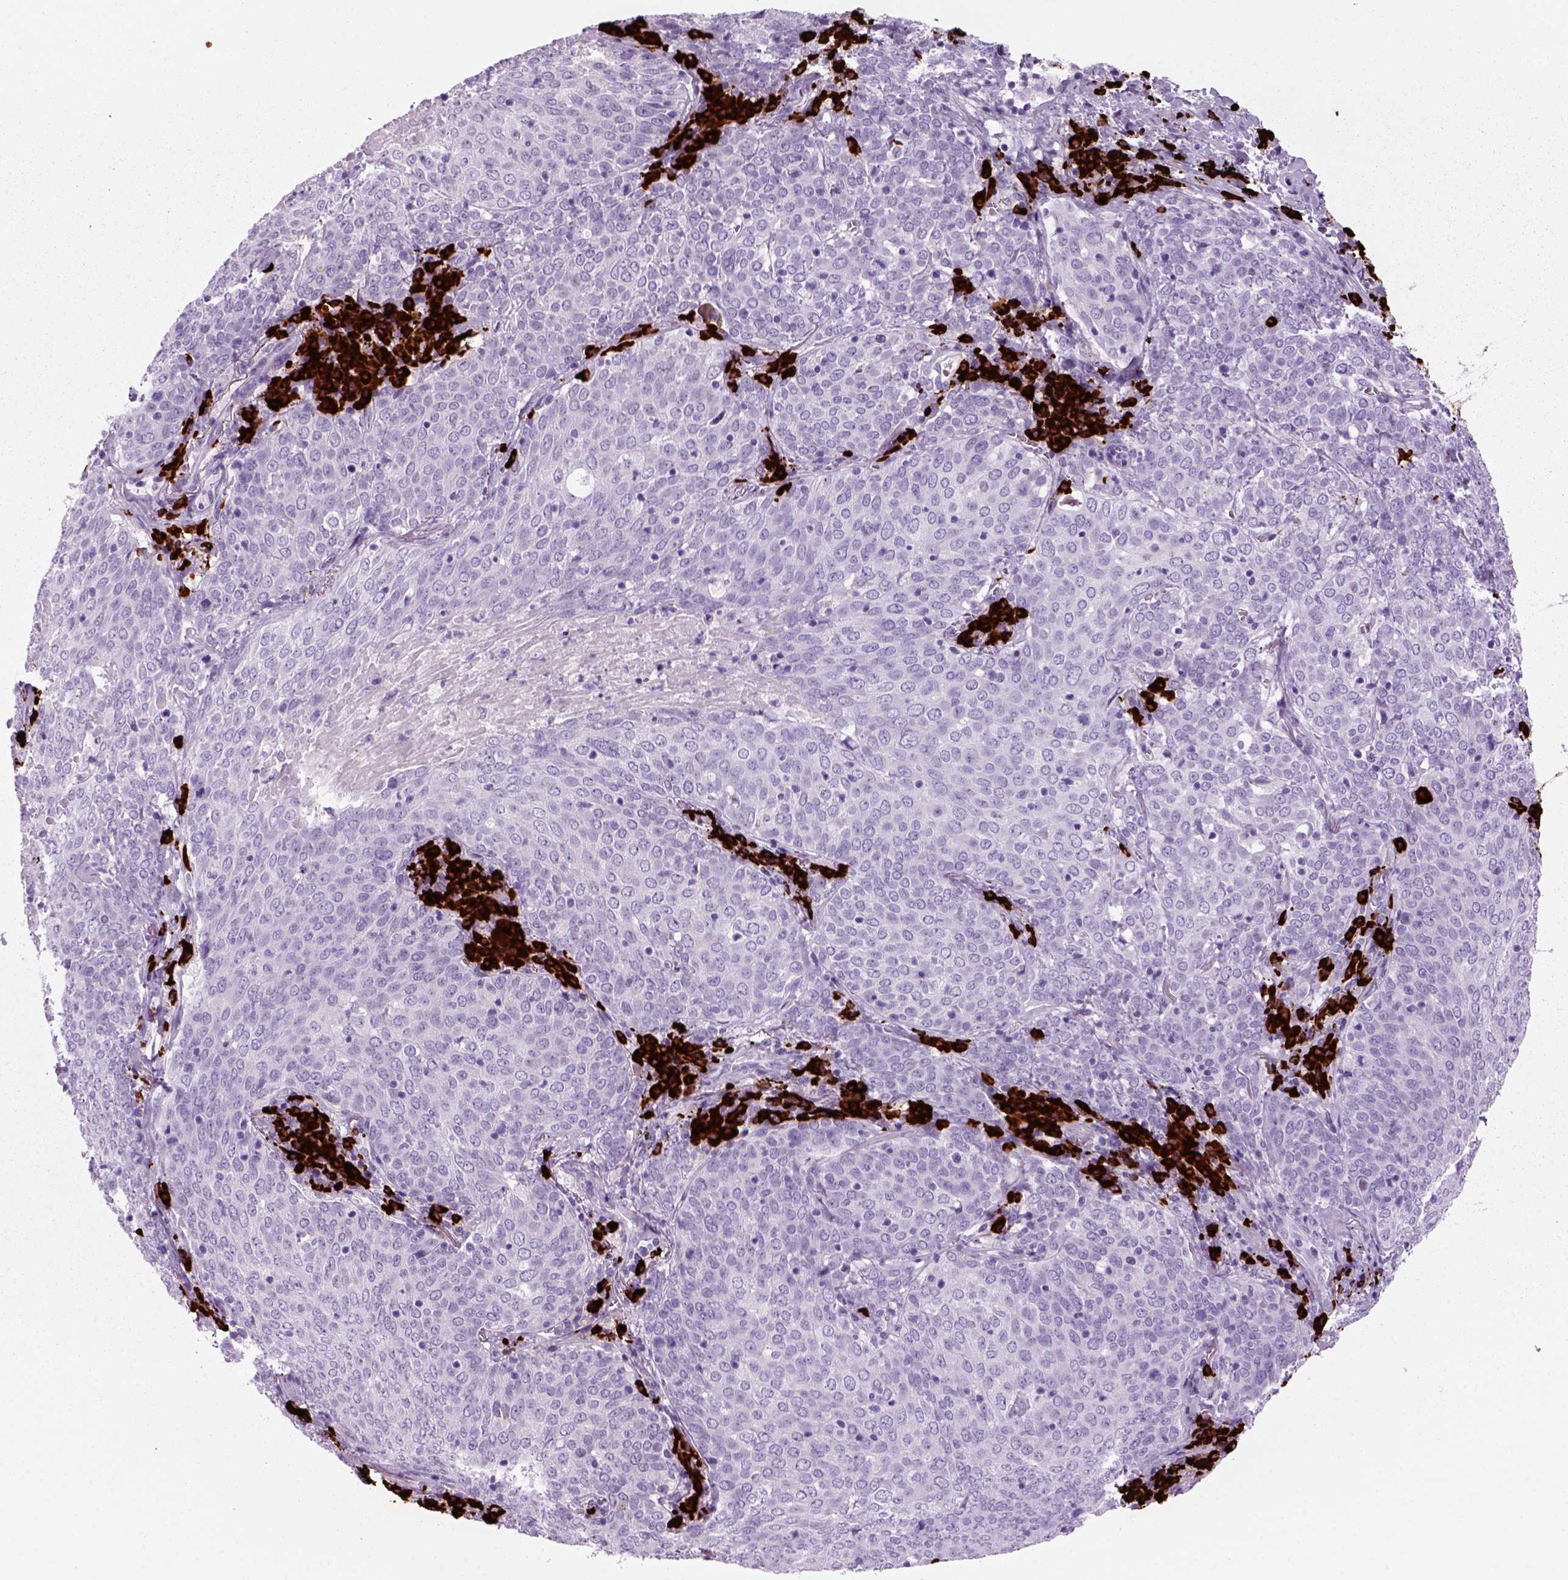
{"staining": {"intensity": "negative", "quantity": "none", "location": "none"}, "tissue": "lung cancer", "cell_type": "Tumor cells", "image_type": "cancer", "snomed": [{"axis": "morphology", "description": "Squamous cell carcinoma, NOS"}, {"axis": "topography", "description": "Lung"}], "caption": "Tumor cells are negative for brown protein staining in squamous cell carcinoma (lung).", "gene": "MZB1", "patient": {"sex": "male", "age": 82}}